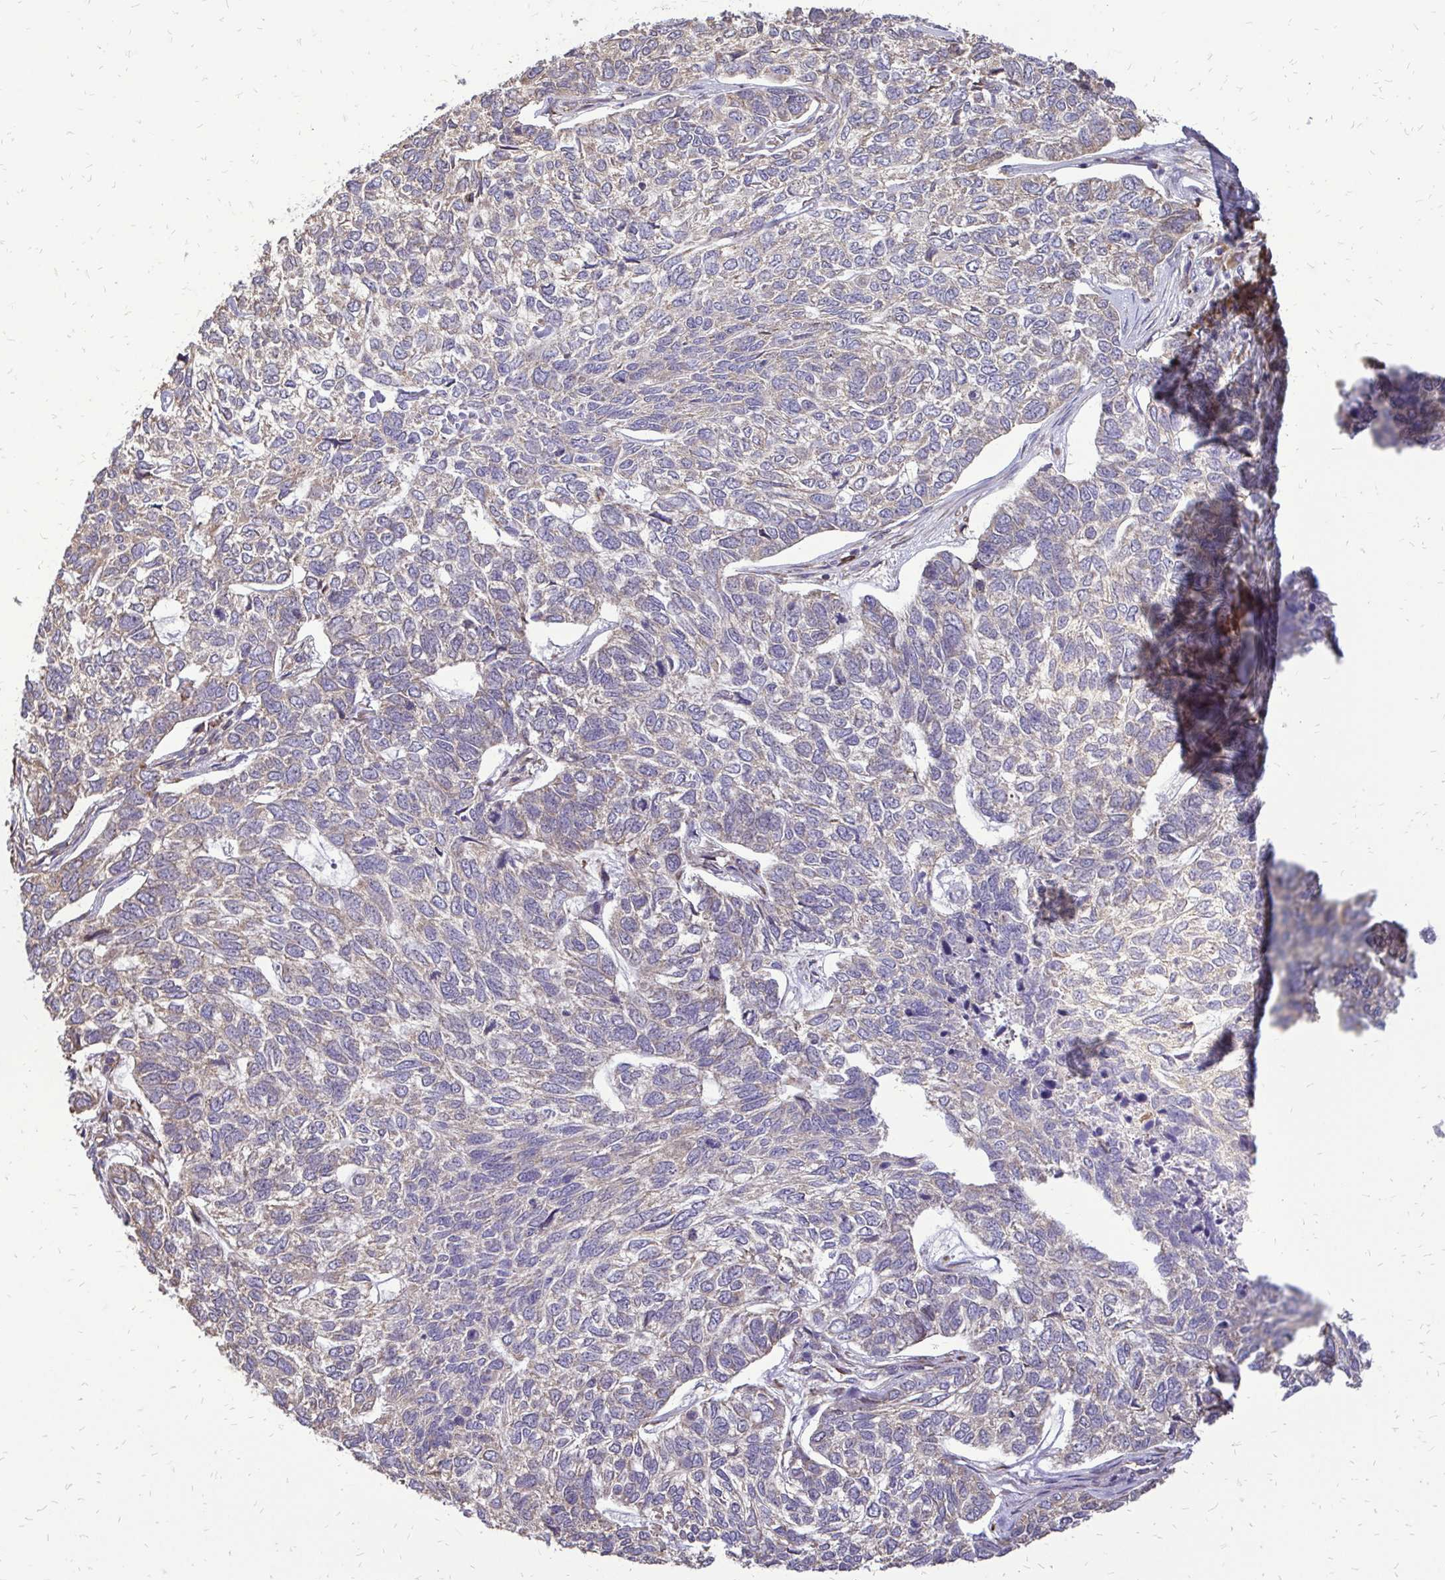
{"staining": {"intensity": "weak", "quantity": "<25%", "location": "cytoplasmic/membranous"}, "tissue": "skin cancer", "cell_type": "Tumor cells", "image_type": "cancer", "snomed": [{"axis": "morphology", "description": "Basal cell carcinoma"}, {"axis": "topography", "description": "Skin"}], "caption": "Tumor cells show no significant staining in skin cancer (basal cell carcinoma).", "gene": "RPS3", "patient": {"sex": "female", "age": 65}}